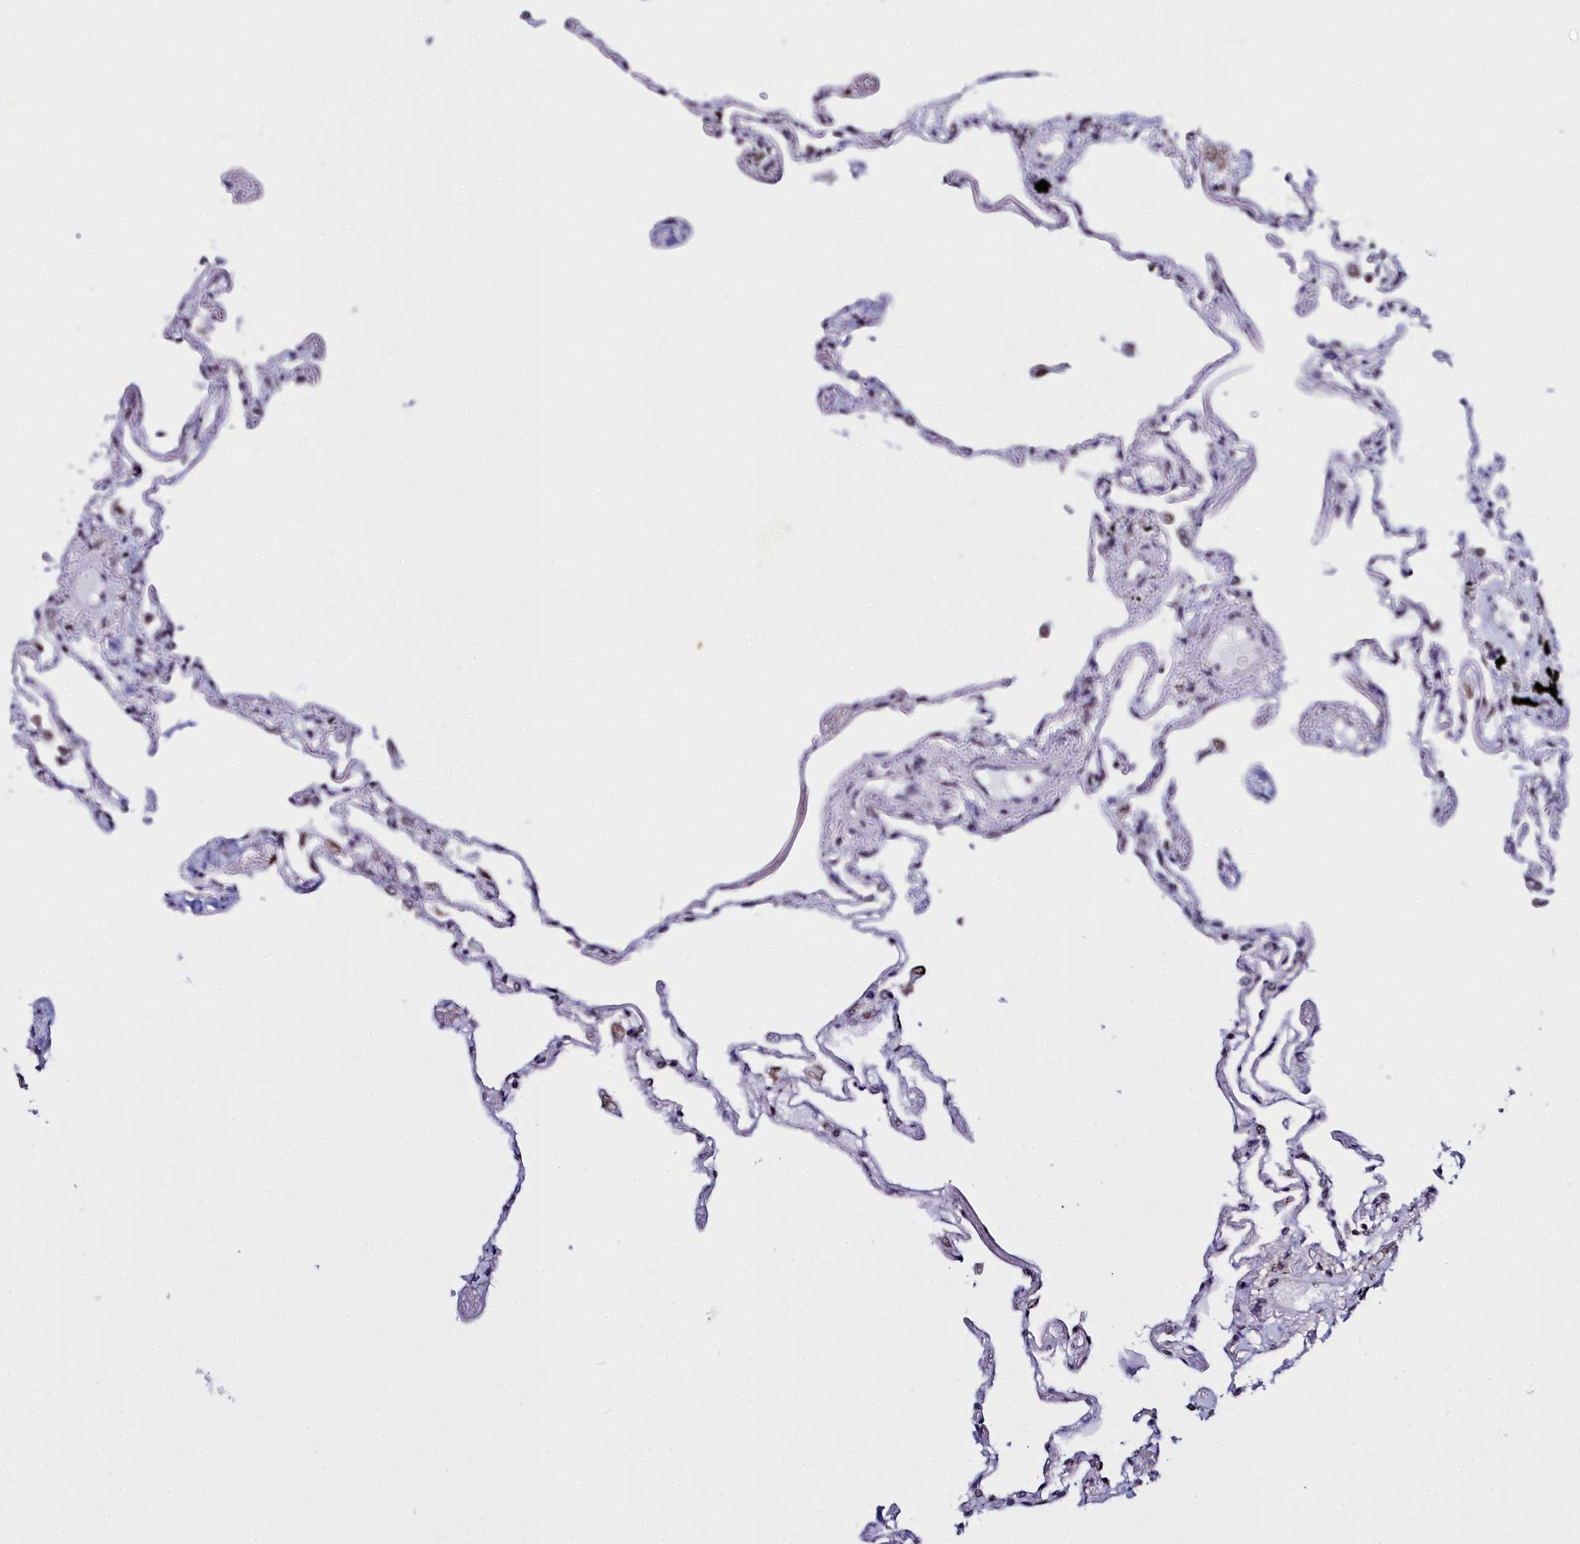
{"staining": {"intensity": "negative", "quantity": "none", "location": "none"}, "tissue": "lung", "cell_type": "Alveolar cells", "image_type": "normal", "snomed": [{"axis": "morphology", "description": "Normal tissue, NOS"}, {"axis": "topography", "description": "Lung"}], "caption": "This histopathology image is of unremarkable lung stained with immunohistochemistry to label a protein in brown with the nuclei are counter-stained blue. There is no positivity in alveolar cells.", "gene": "CCDC97", "patient": {"sex": "female", "age": 67}}